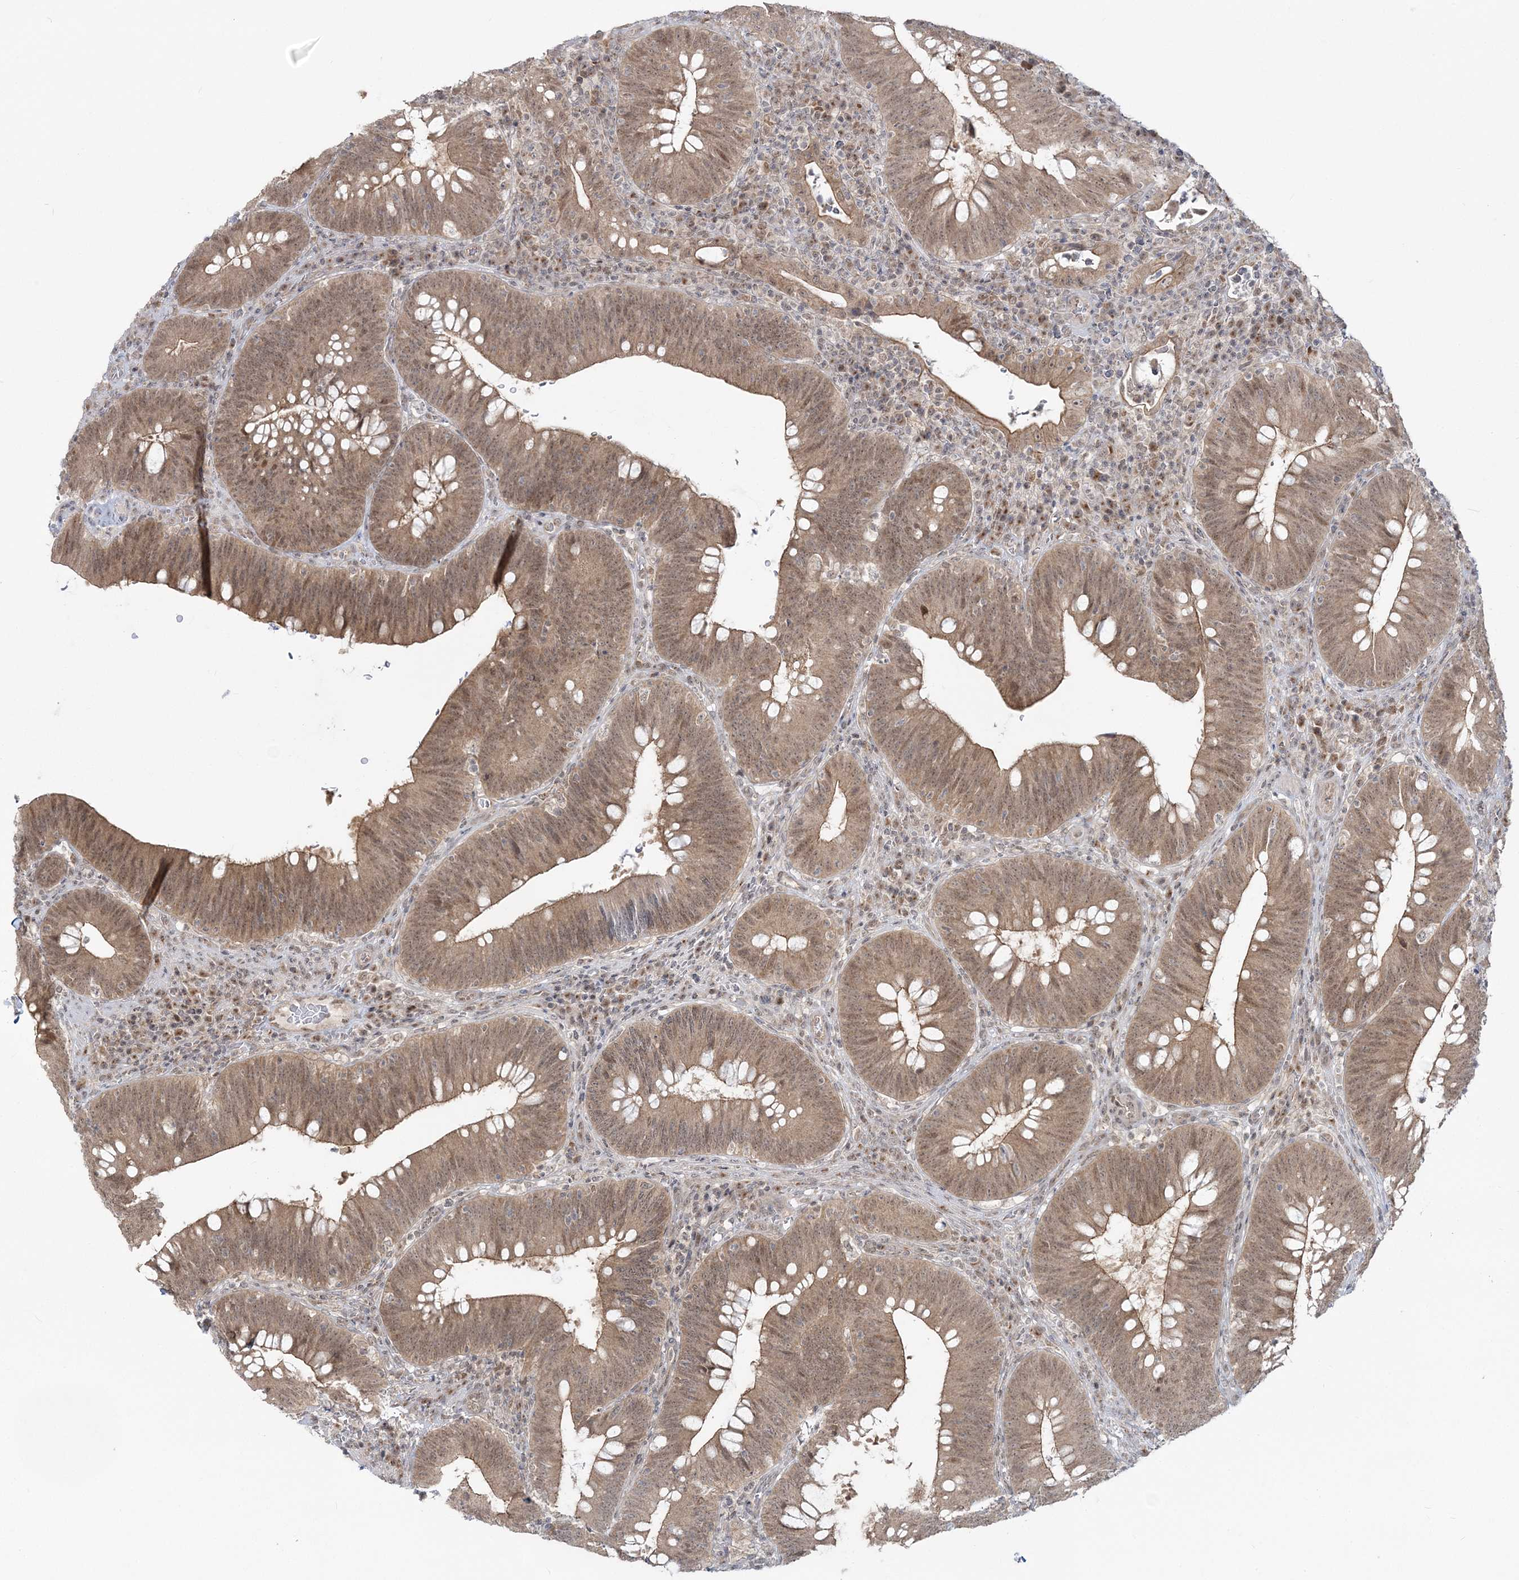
{"staining": {"intensity": "moderate", "quantity": ">75%", "location": "cytoplasmic/membranous,nuclear"}, "tissue": "colorectal cancer", "cell_type": "Tumor cells", "image_type": "cancer", "snomed": [{"axis": "morphology", "description": "Normal tissue, NOS"}, {"axis": "topography", "description": "Colon"}], "caption": "There is medium levels of moderate cytoplasmic/membranous and nuclear positivity in tumor cells of colorectal cancer, as demonstrated by immunohistochemical staining (brown color).", "gene": "ZFAND6", "patient": {"sex": "female", "age": 82}}